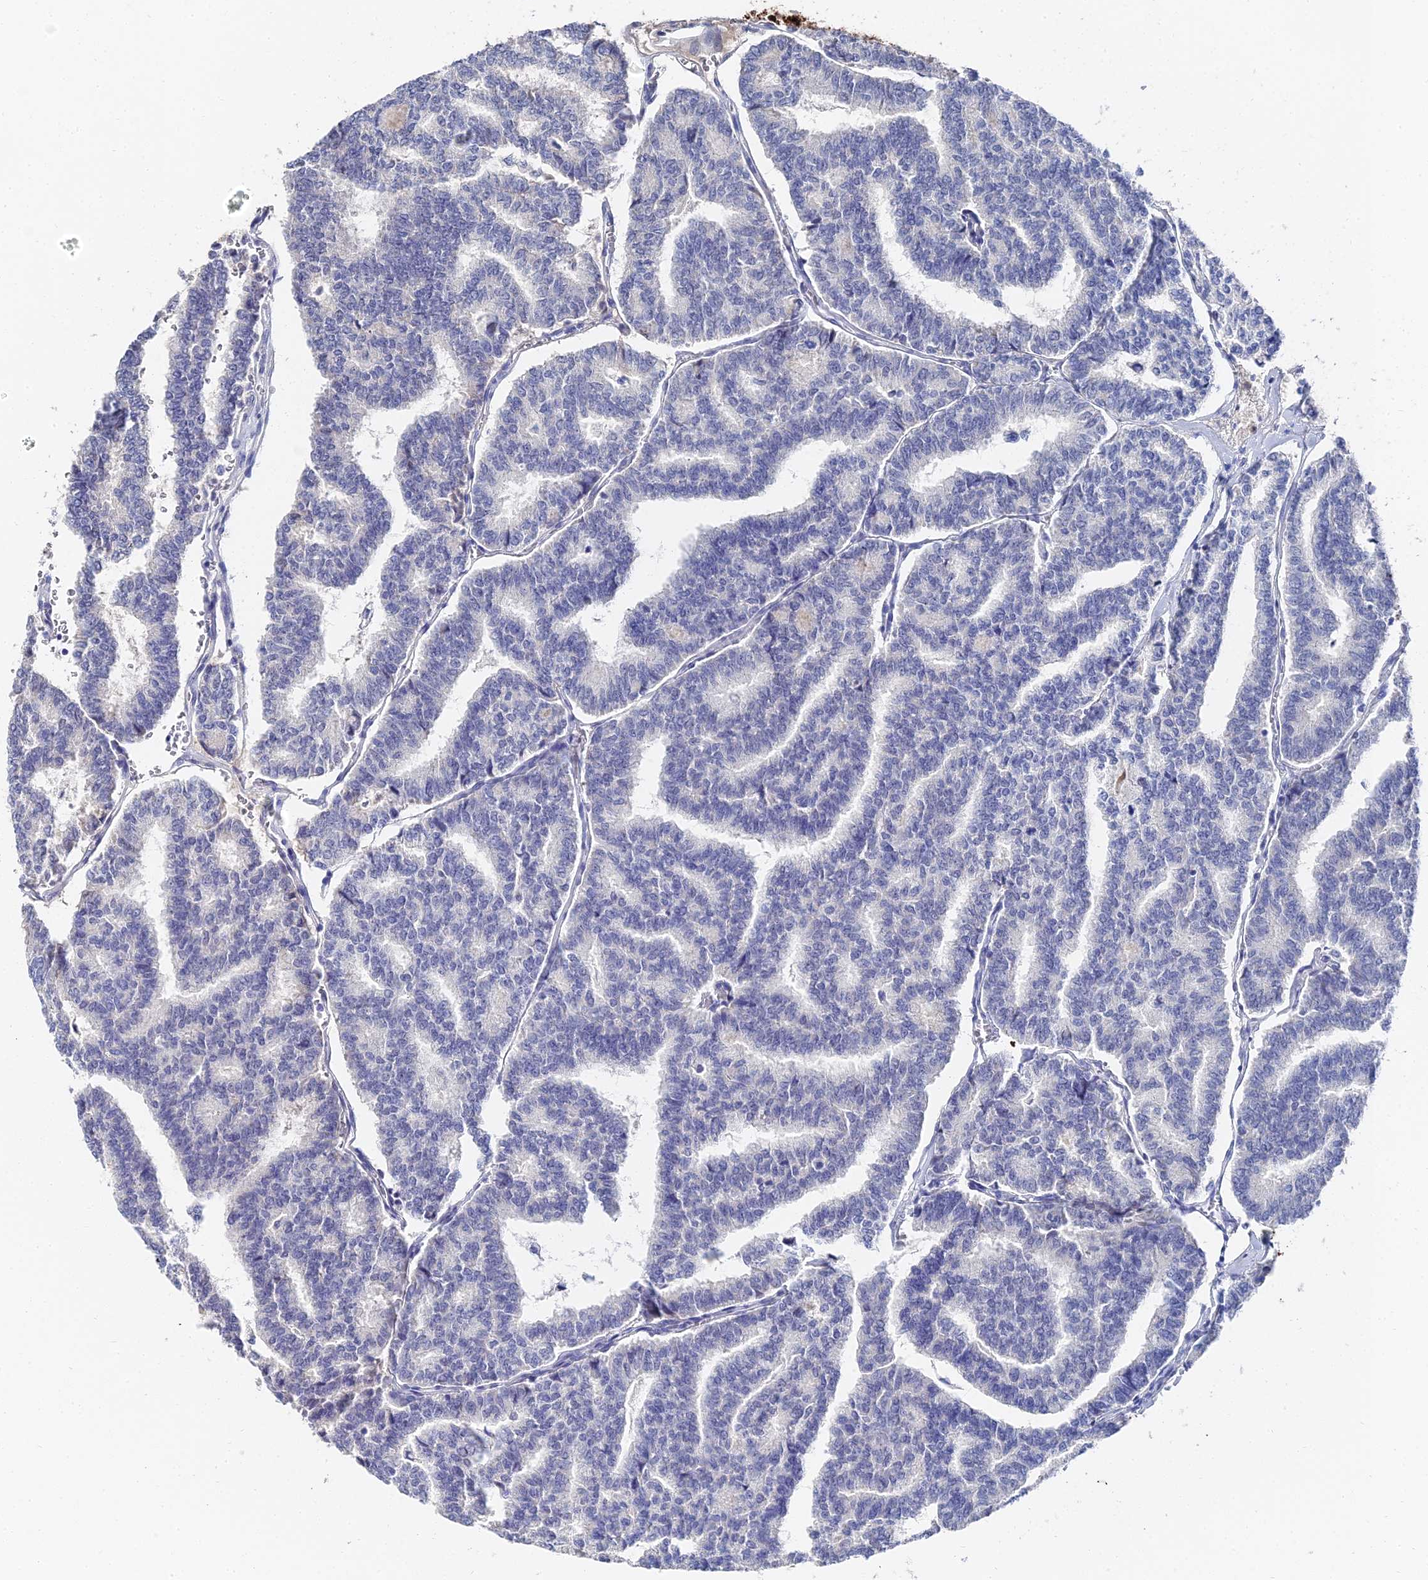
{"staining": {"intensity": "negative", "quantity": "none", "location": "none"}, "tissue": "thyroid cancer", "cell_type": "Tumor cells", "image_type": "cancer", "snomed": [{"axis": "morphology", "description": "Papillary adenocarcinoma, NOS"}, {"axis": "topography", "description": "Thyroid gland"}], "caption": "Photomicrograph shows no protein expression in tumor cells of thyroid papillary adenocarcinoma tissue. (Immunohistochemistry (ihc), brightfield microscopy, high magnification).", "gene": "KRT17", "patient": {"sex": "female", "age": 35}}